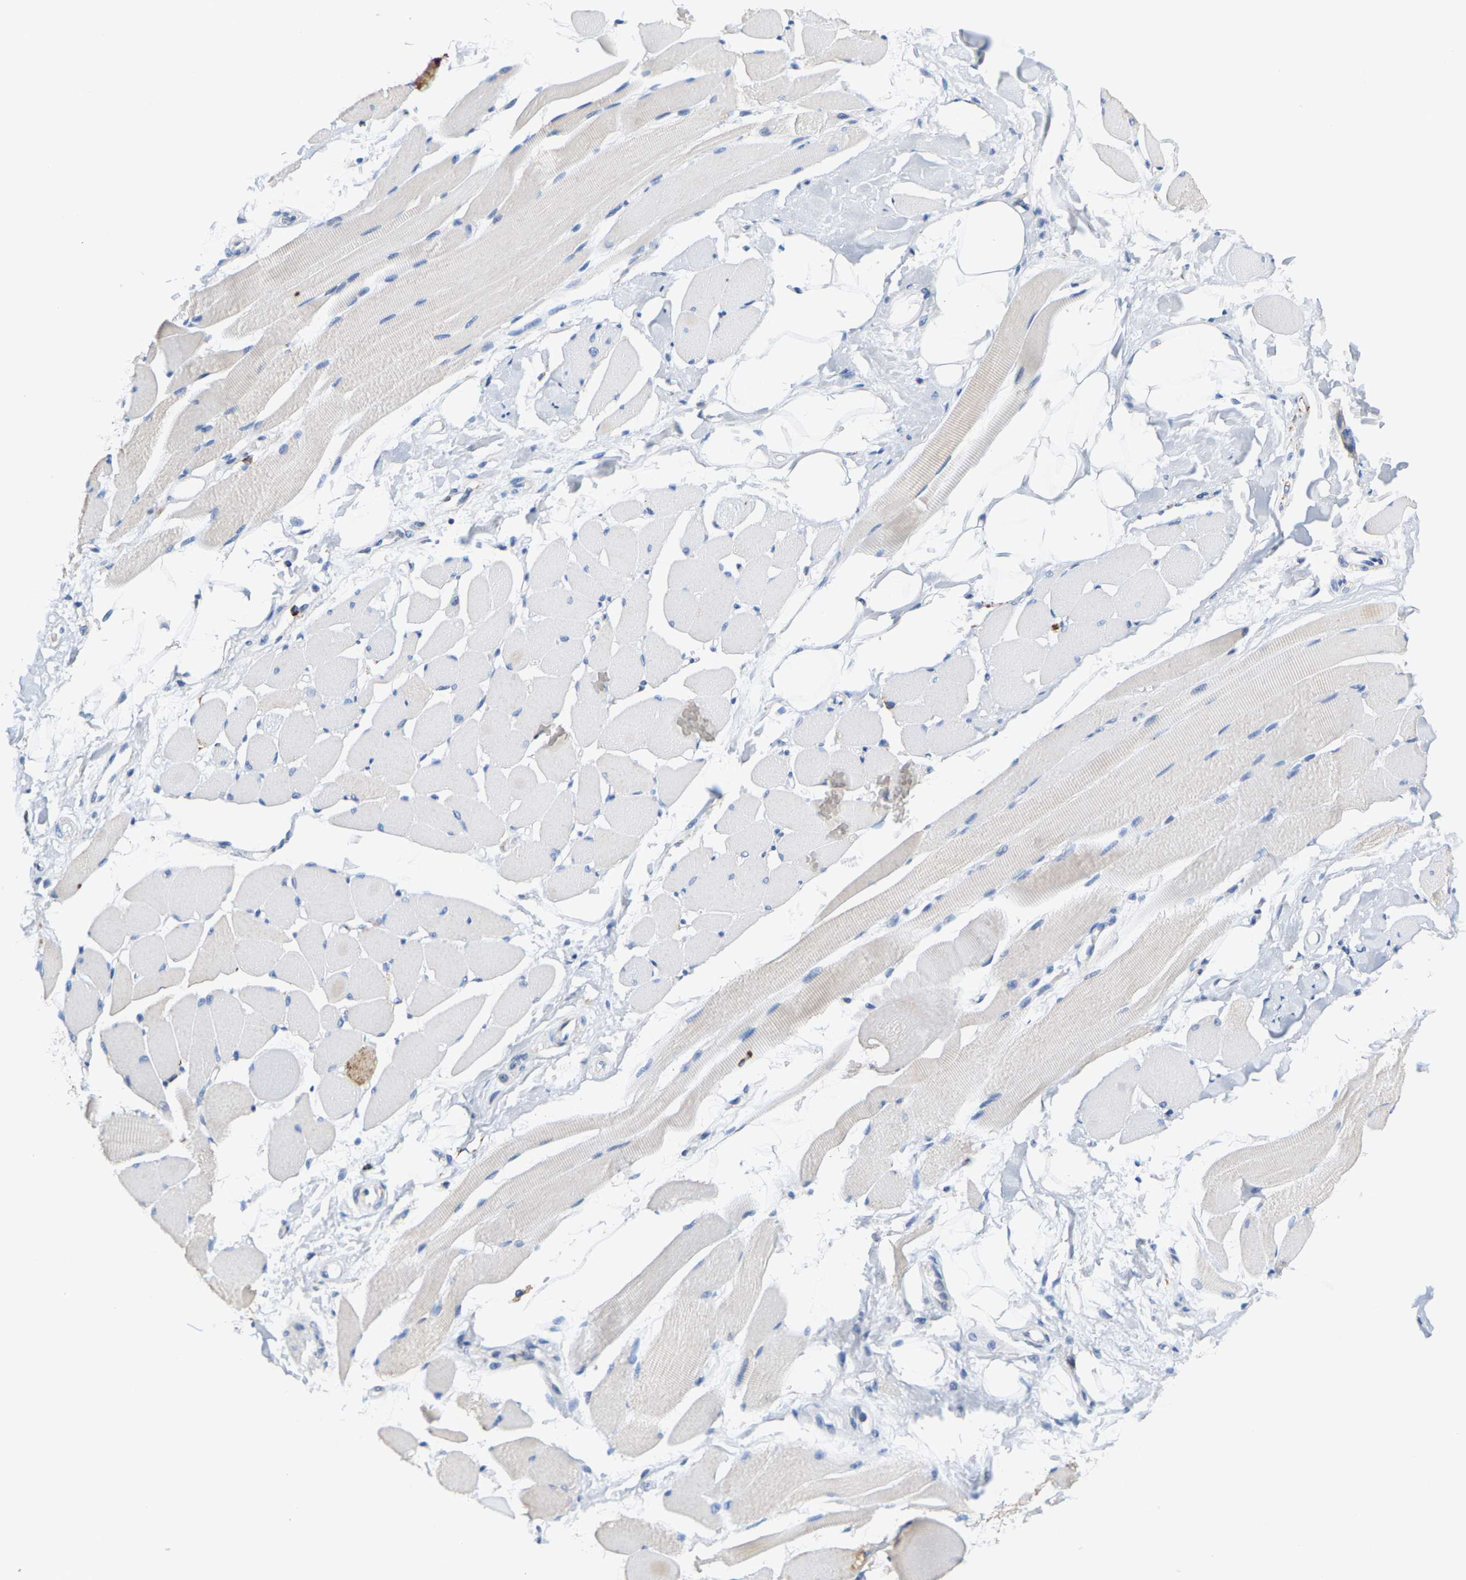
{"staining": {"intensity": "negative", "quantity": "none", "location": "none"}, "tissue": "skeletal muscle", "cell_type": "Myocytes", "image_type": "normal", "snomed": [{"axis": "morphology", "description": "Normal tissue, NOS"}, {"axis": "topography", "description": "Skeletal muscle"}, {"axis": "topography", "description": "Peripheral nerve tissue"}], "caption": "This is an IHC photomicrograph of normal human skeletal muscle. There is no staining in myocytes.", "gene": "SHMT2", "patient": {"sex": "female", "age": 84}}